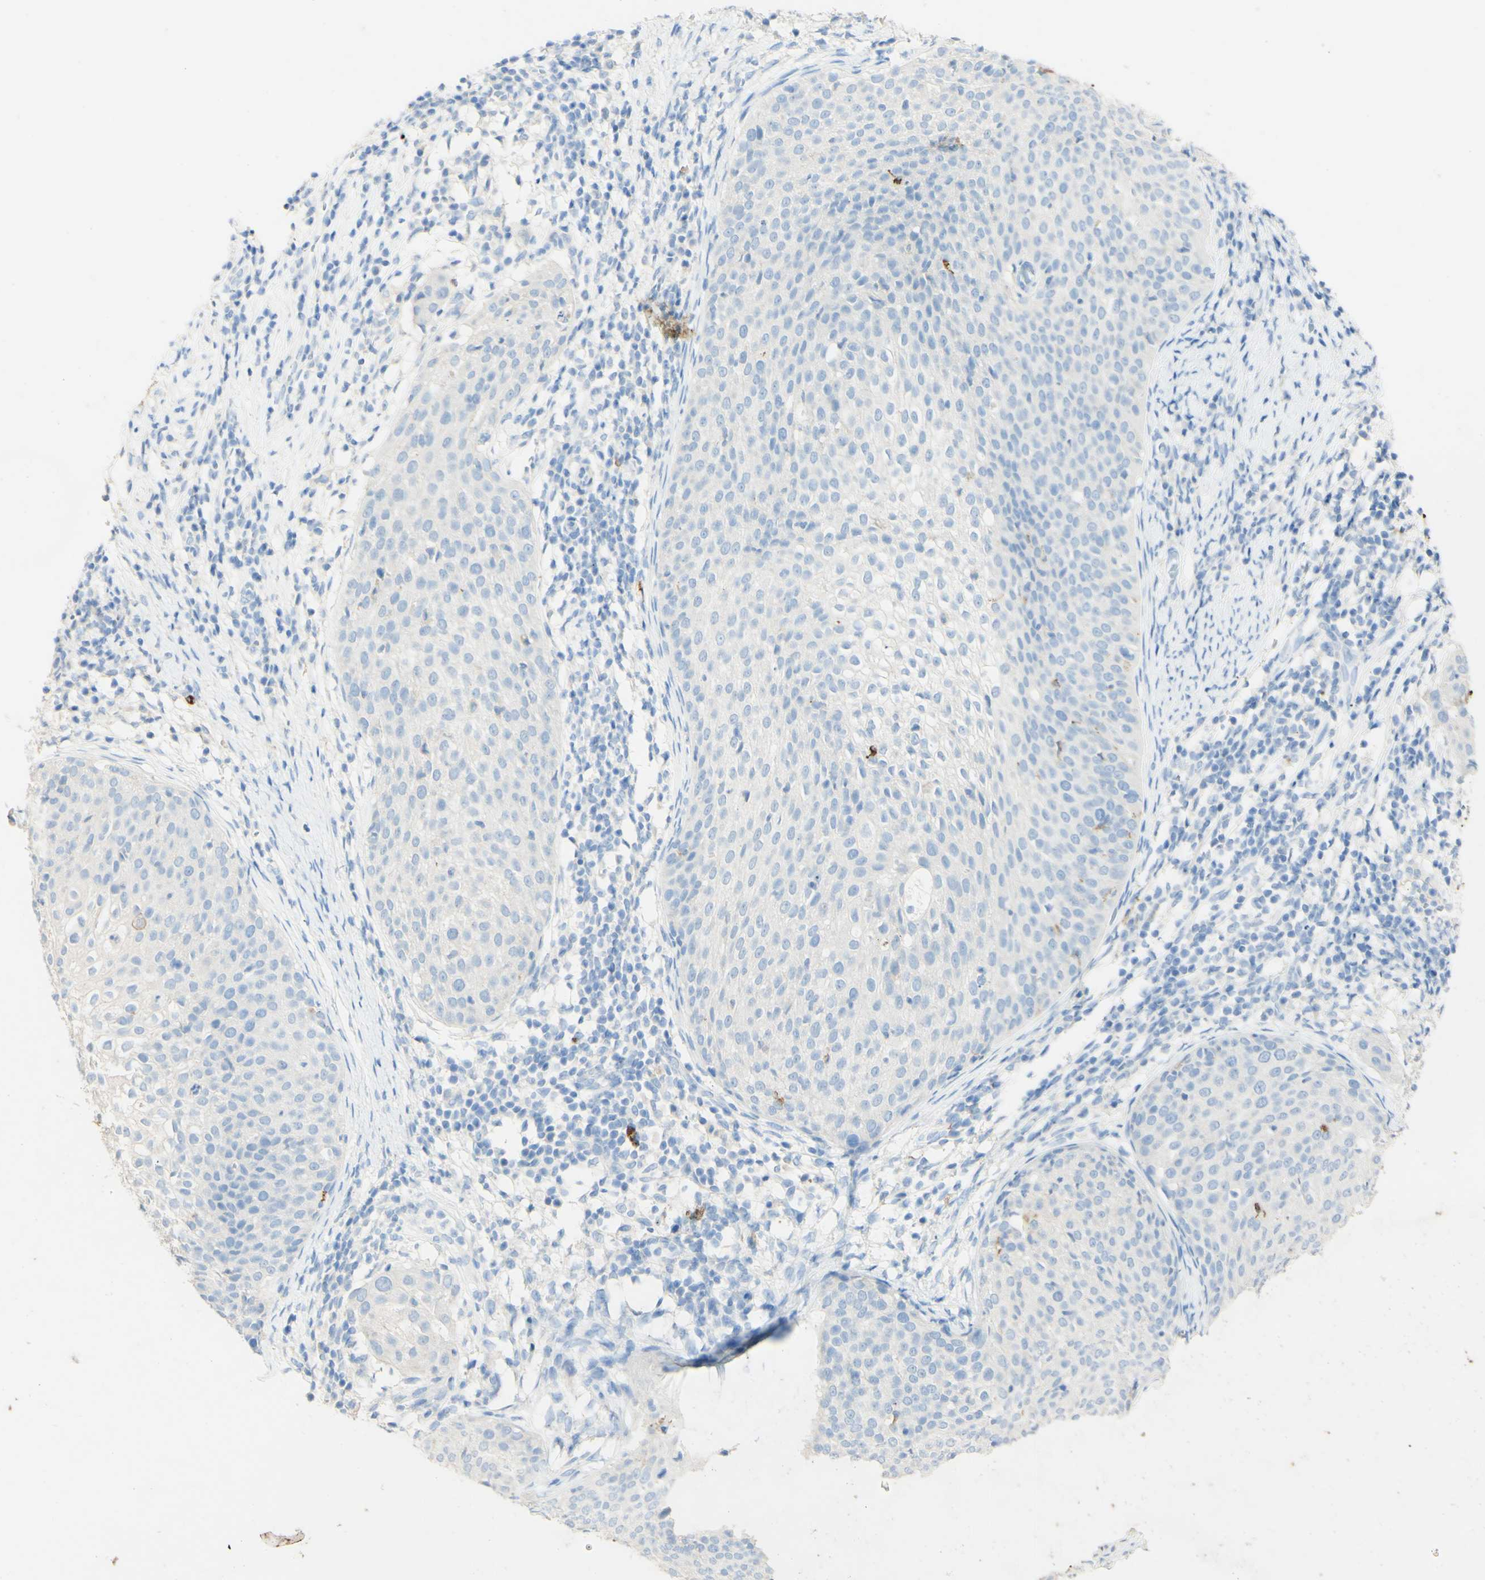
{"staining": {"intensity": "negative", "quantity": "none", "location": "none"}, "tissue": "cervical cancer", "cell_type": "Tumor cells", "image_type": "cancer", "snomed": [{"axis": "morphology", "description": "Squamous cell carcinoma, NOS"}, {"axis": "topography", "description": "Cervix"}], "caption": "Immunohistochemistry (IHC) photomicrograph of neoplastic tissue: human cervical squamous cell carcinoma stained with DAB shows no significant protein positivity in tumor cells.", "gene": "PIGR", "patient": {"sex": "female", "age": 51}}